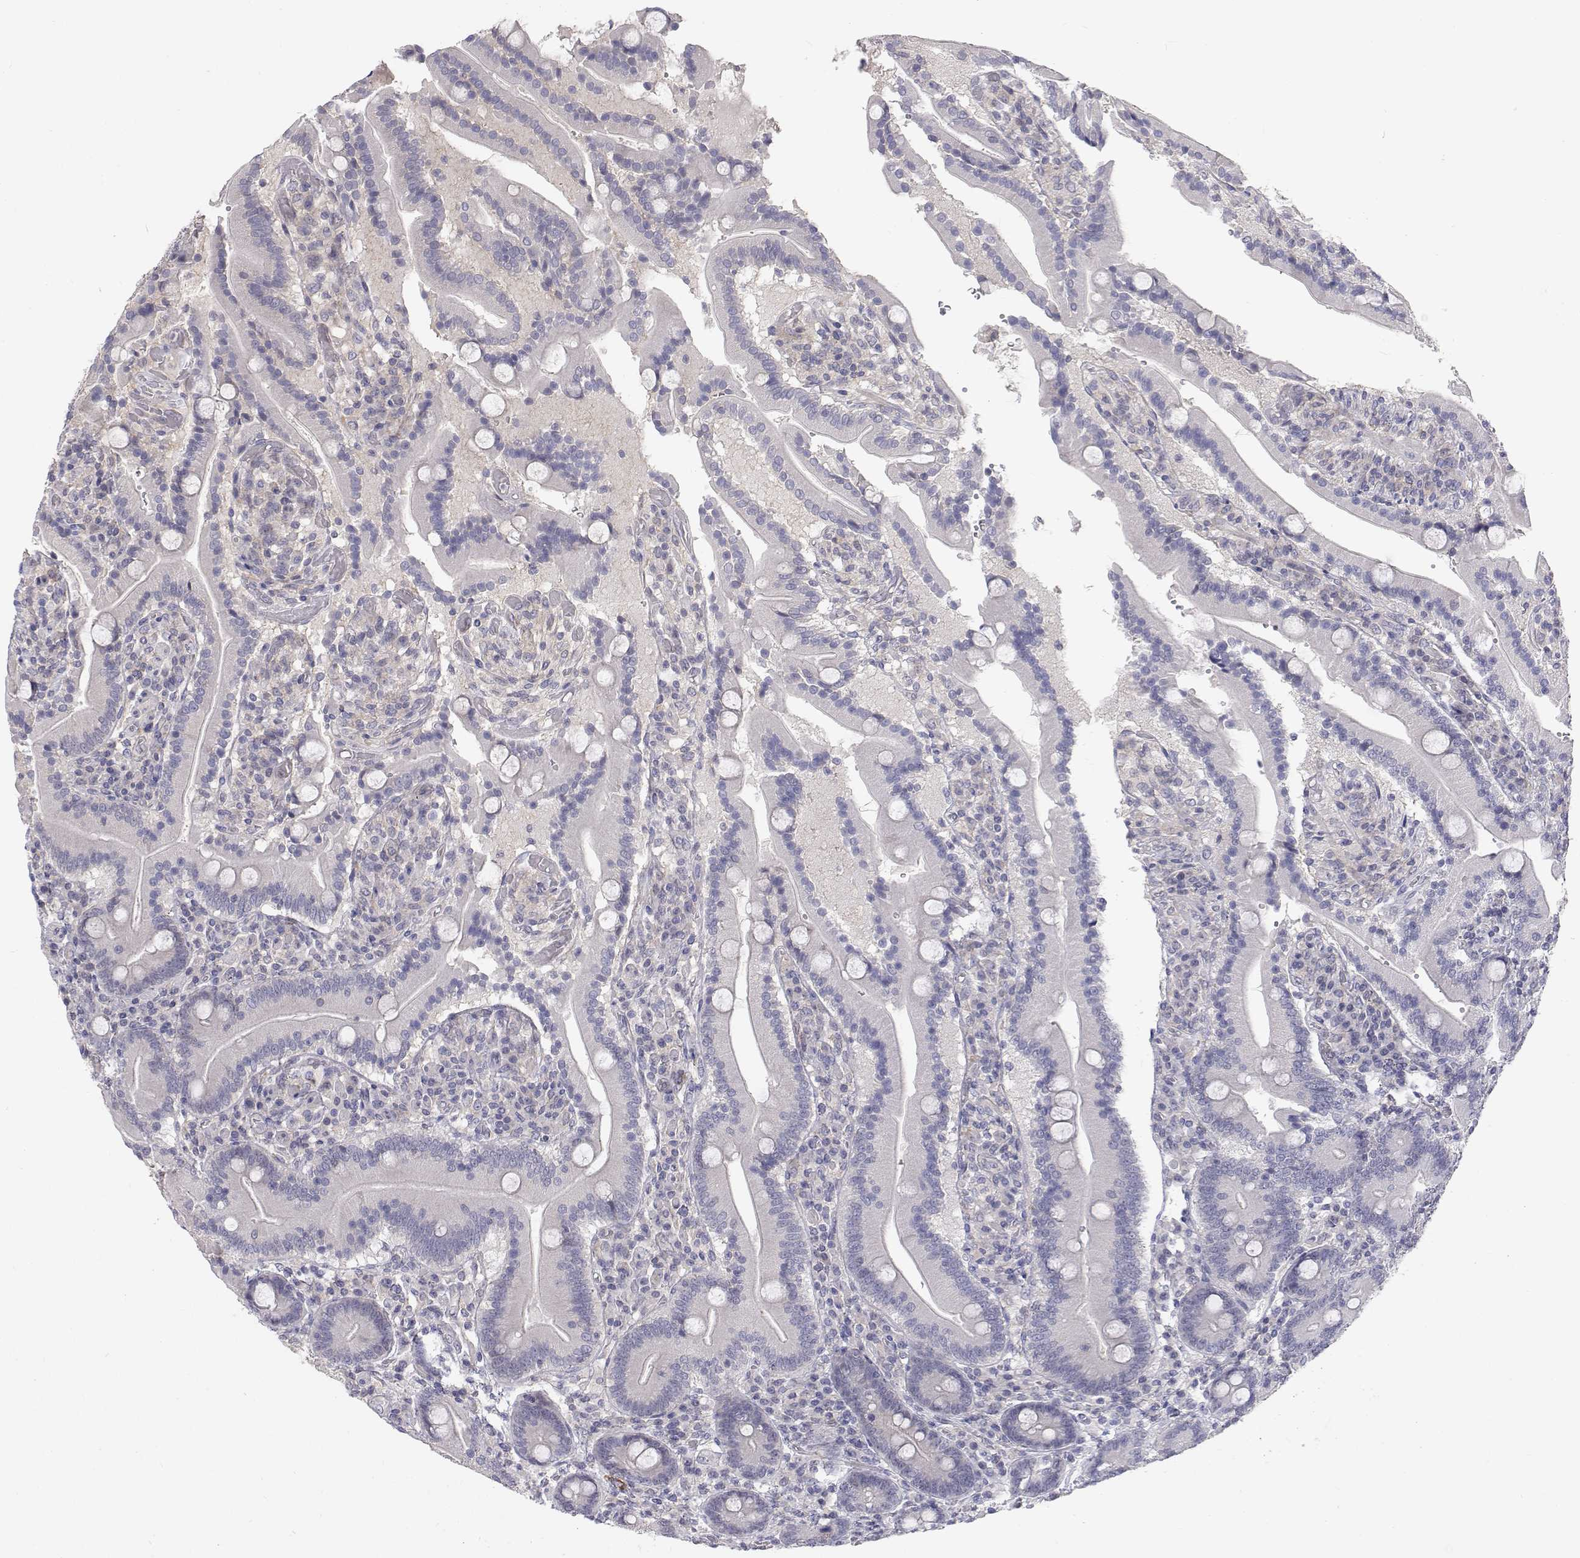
{"staining": {"intensity": "negative", "quantity": "none", "location": "none"}, "tissue": "duodenum", "cell_type": "Glandular cells", "image_type": "normal", "snomed": [{"axis": "morphology", "description": "Normal tissue, NOS"}, {"axis": "topography", "description": "Duodenum"}], "caption": "Duodenum stained for a protein using immunohistochemistry displays no positivity glandular cells.", "gene": "MYPN", "patient": {"sex": "female", "age": 62}}